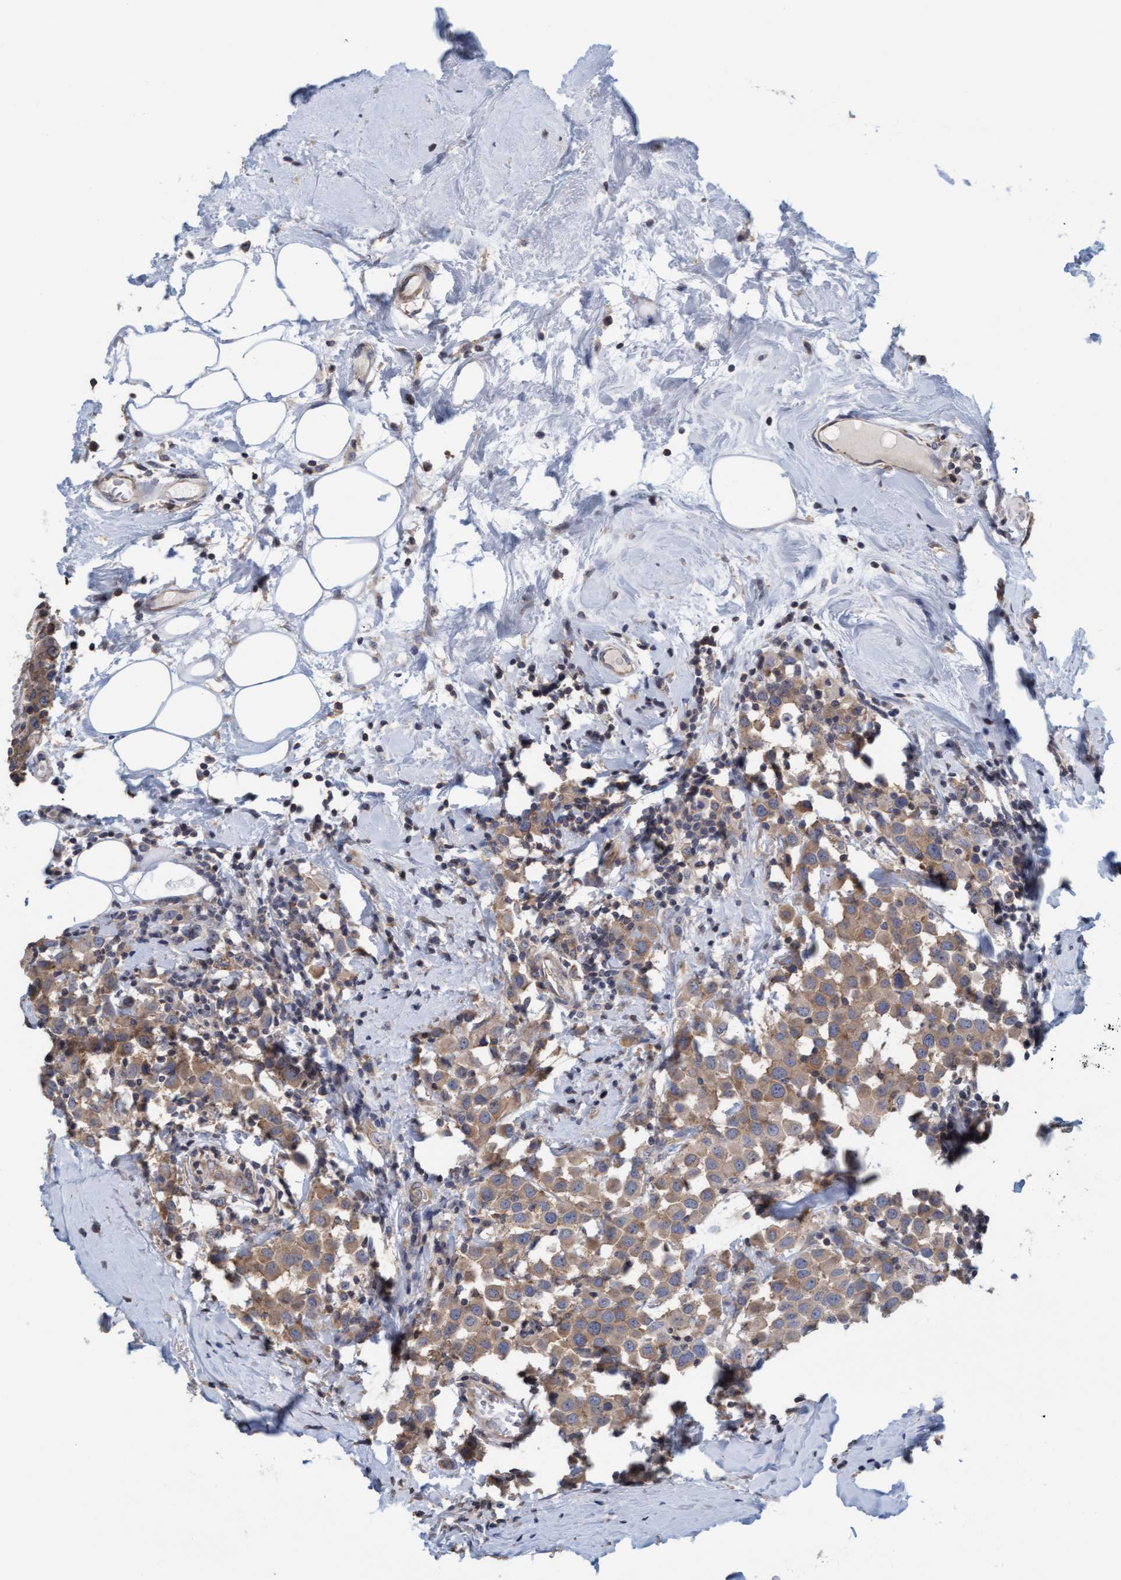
{"staining": {"intensity": "weak", "quantity": ">75%", "location": "cytoplasmic/membranous"}, "tissue": "breast cancer", "cell_type": "Tumor cells", "image_type": "cancer", "snomed": [{"axis": "morphology", "description": "Duct carcinoma"}, {"axis": "topography", "description": "Breast"}], "caption": "IHC image of breast cancer (invasive ductal carcinoma) stained for a protein (brown), which shows low levels of weak cytoplasmic/membranous staining in about >75% of tumor cells.", "gene": "FXR2", "patient": {"sex": "female", "age": 61}}